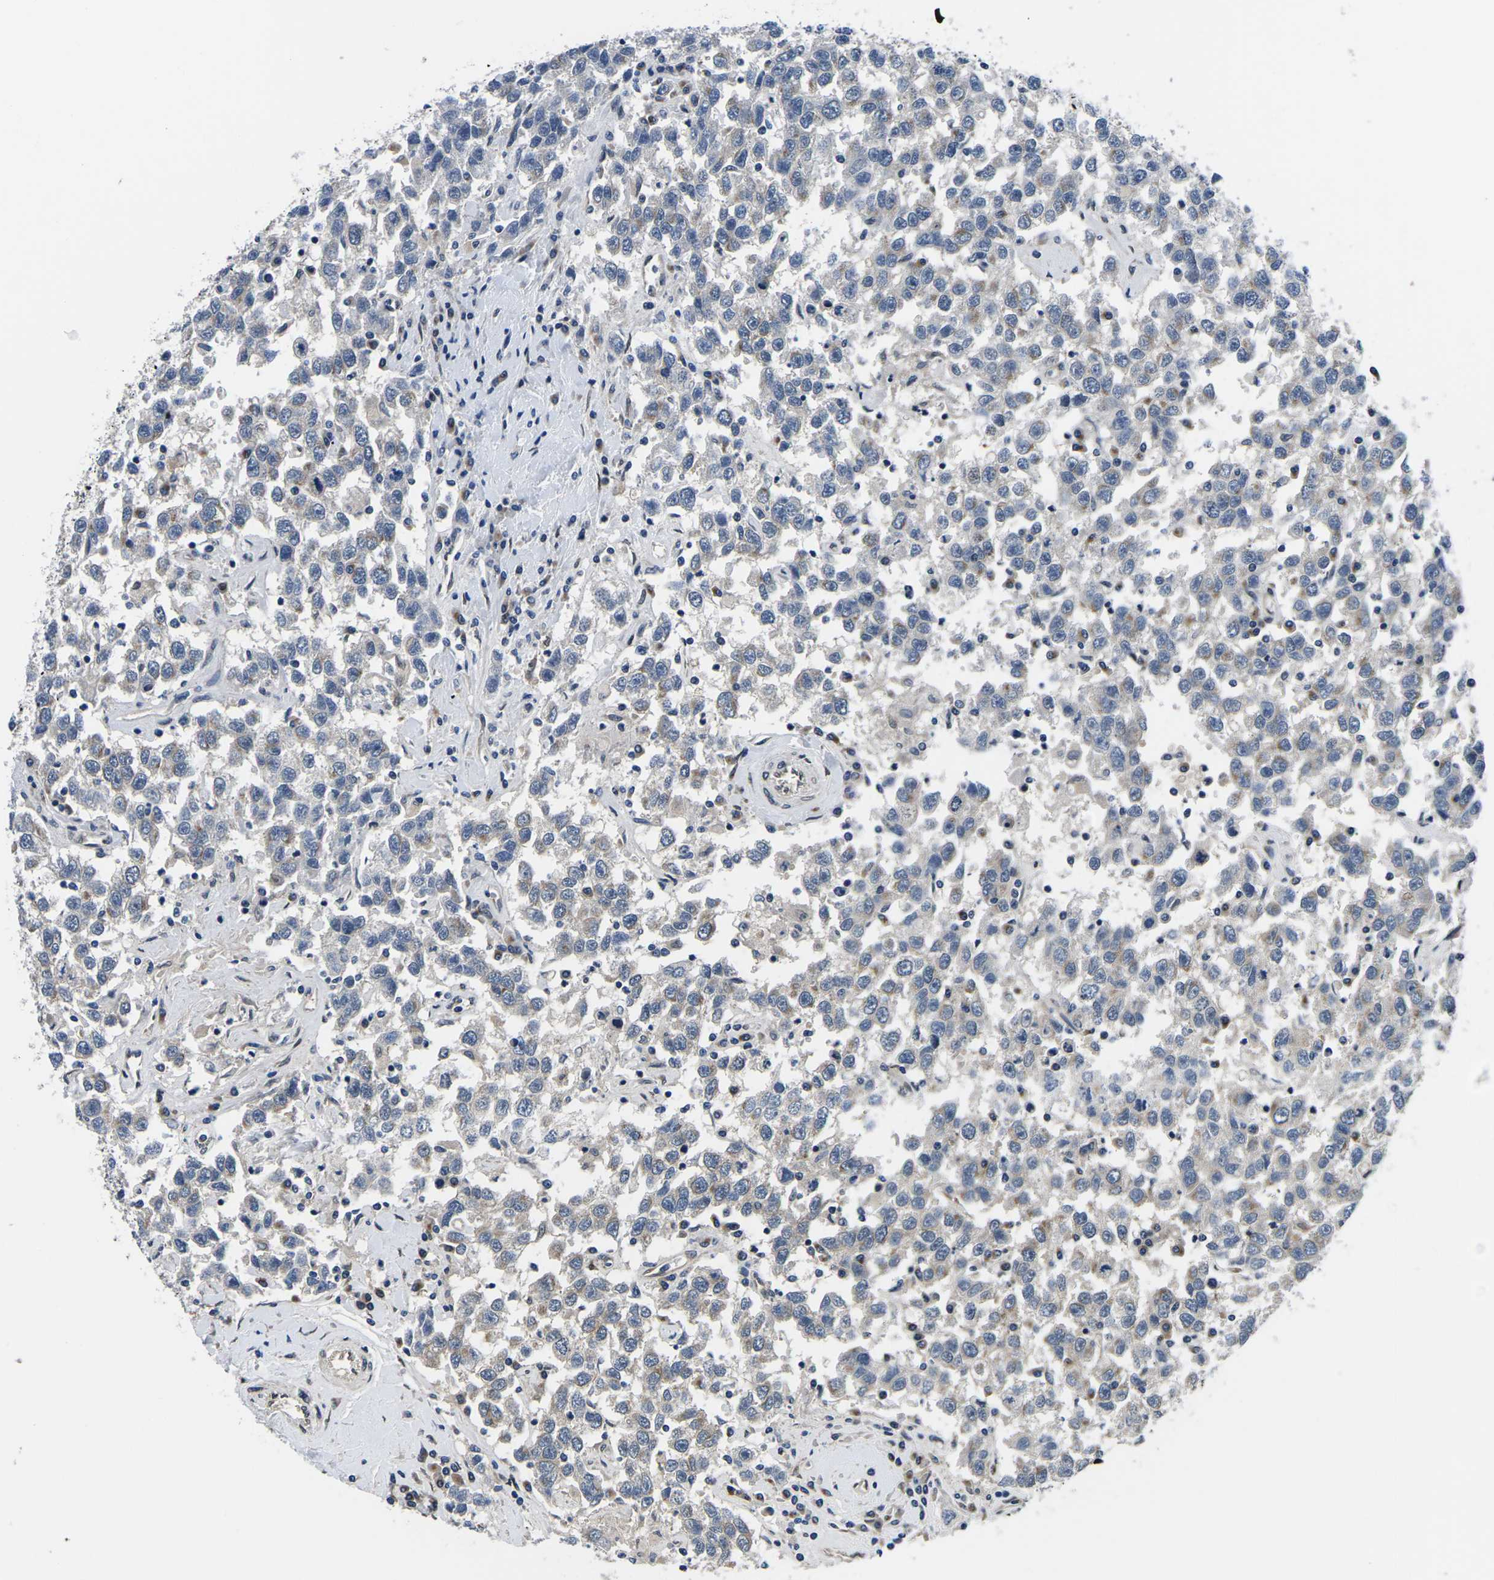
{"staining": {"intensity": "weak", "quantity": "<25%", "location": "cytoplasmic/membranous"}, "tissue": "testis cancer", "cell_type": "Tumor cells", "image_type": "cancer", "snomed": [{"axis": "morphology", "description": "Seminoma, NOS"}, {"axis": "topography", "description": "Testis"}], "caption": "Immunohistochemistry photomicrograph of human seminoma (testis) stained for a protein (brown), which demonstrates no expression in tumor cells.", "gene": "SNX10", "patient": {"sex": "male", "age": 41}}